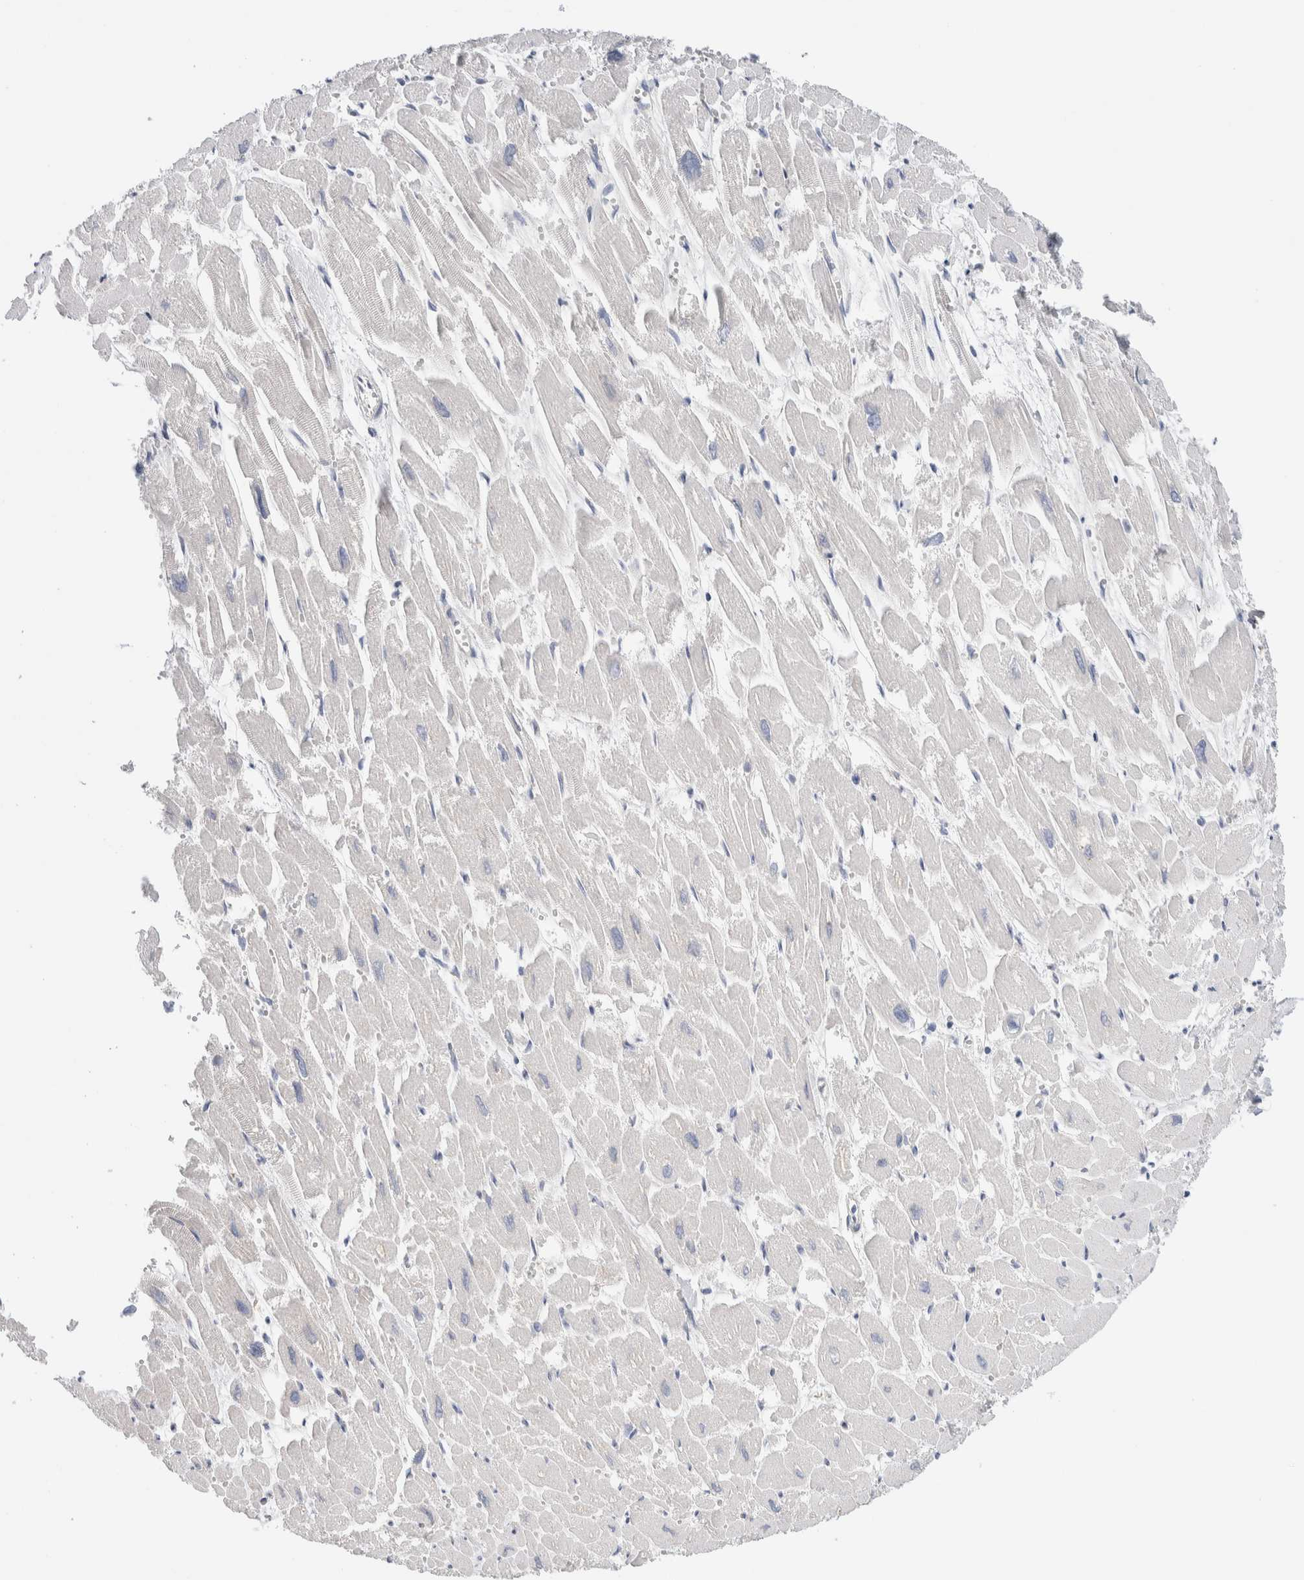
{"staining": {"intensity": "negative", "quantity": "none", "location": "none"}, "tissue": "heart muscle", "cell_type": "Cardiomyocytes", "image_type": "normal", "snomed": [{"axis": "morphology", "description": "Normal tissue, NOS"}, {"axis": "topography", "description": "Heart"}], "caption": "Immunohistochemistry photomicrograph of benign heart muscle: human heart muscle stained with DAB displays no significant protein expression in cardiomyocytes. (Stains: DAB immunohistochemistry with hematoxylin counter stain, Microscopy: brightfield microscopy at high magnification).", "gene": "RACK1", "patient": {"sex": "male", "age": 54}}